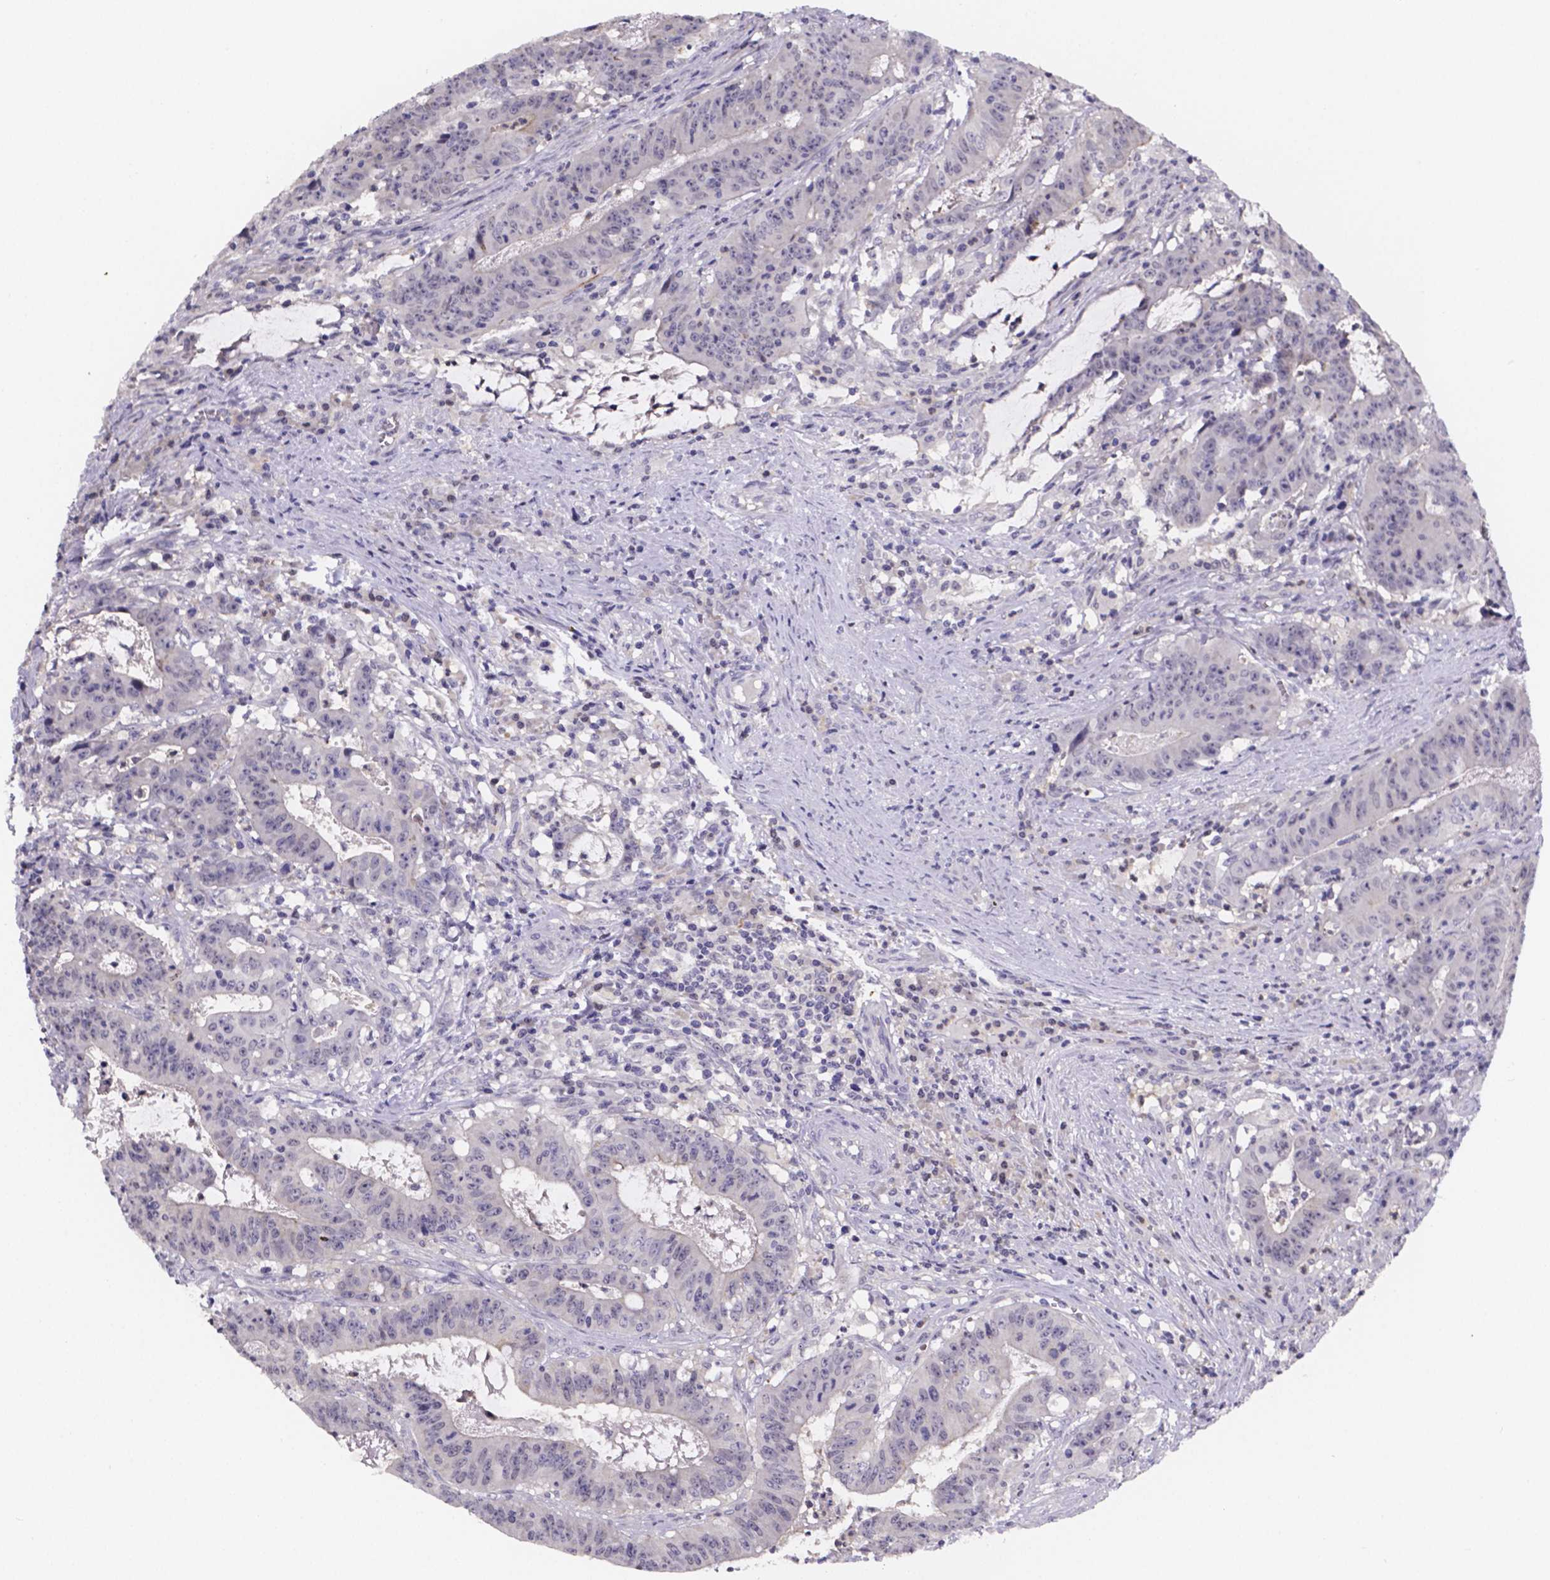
{"staining": {"intensity": "negative", "quantity": "none", "location": "none"}, "tissue": "colorectal cancer", "cell_type": "Tumor cells", "image_type": "cancer", "snomed": [{"axis": "morphology", "description": "Adenocarcinoma, NOS"}, {"axis": "topography", "description": "Colon"}], "caption": "A high-resolution photomicrograph shows immunohistochemistry (IHC) staining of adenocarcinoma (colorectal), which demonstrates no significant staining in tumor cells. The staining was performed using DAB (3,3'-diaminobenzidine) to visualize the protein expression in brown, while the nuclei were stained in blue with hematoxylin (Magnification: 20x).", "gene": "IZUMO1", "patient": {"sex": "male", "age": 33}}